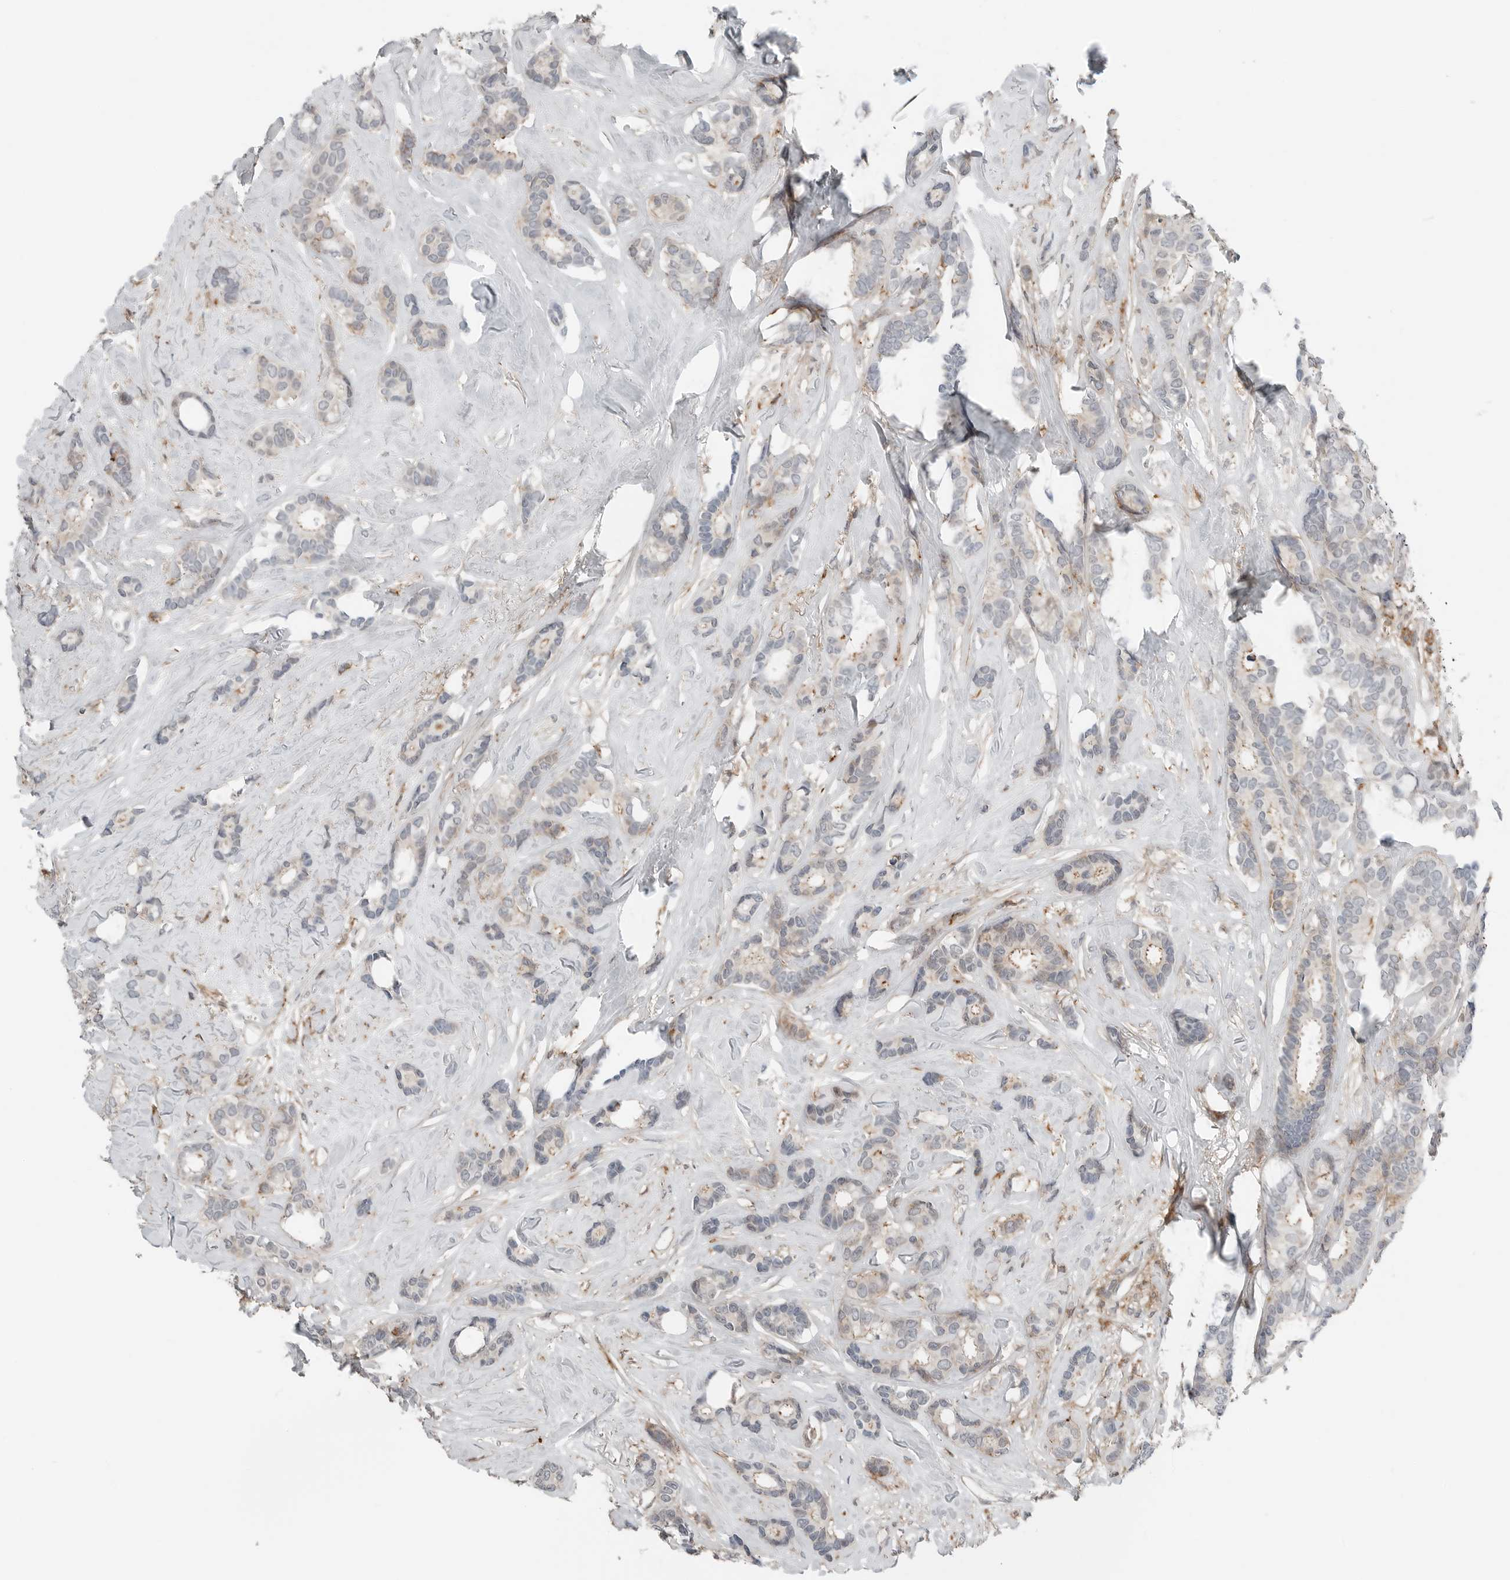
{"staining": {"intensity": "moderate", "quantity": "<25%", "location": "cytoplasmic/membranous"}, "tissue": "breast cancer", "cell_type": "Tumor cells", "image_type": "cancer", "snomed": [{"axis": "morphology", "description": "Duct carcinoma"}, {"axis": "topography", "description": "Breast"}], "caption": "IHC (DAB (3,3'-diaminobenzidine)) staining of breast invasive ductal carcinoma displays moderate cytoplasmic/membranous protein staining in about <25% of tumor cells.", "gene": "LEFTY2", "patient": {"sex": "female", "age": 87}}